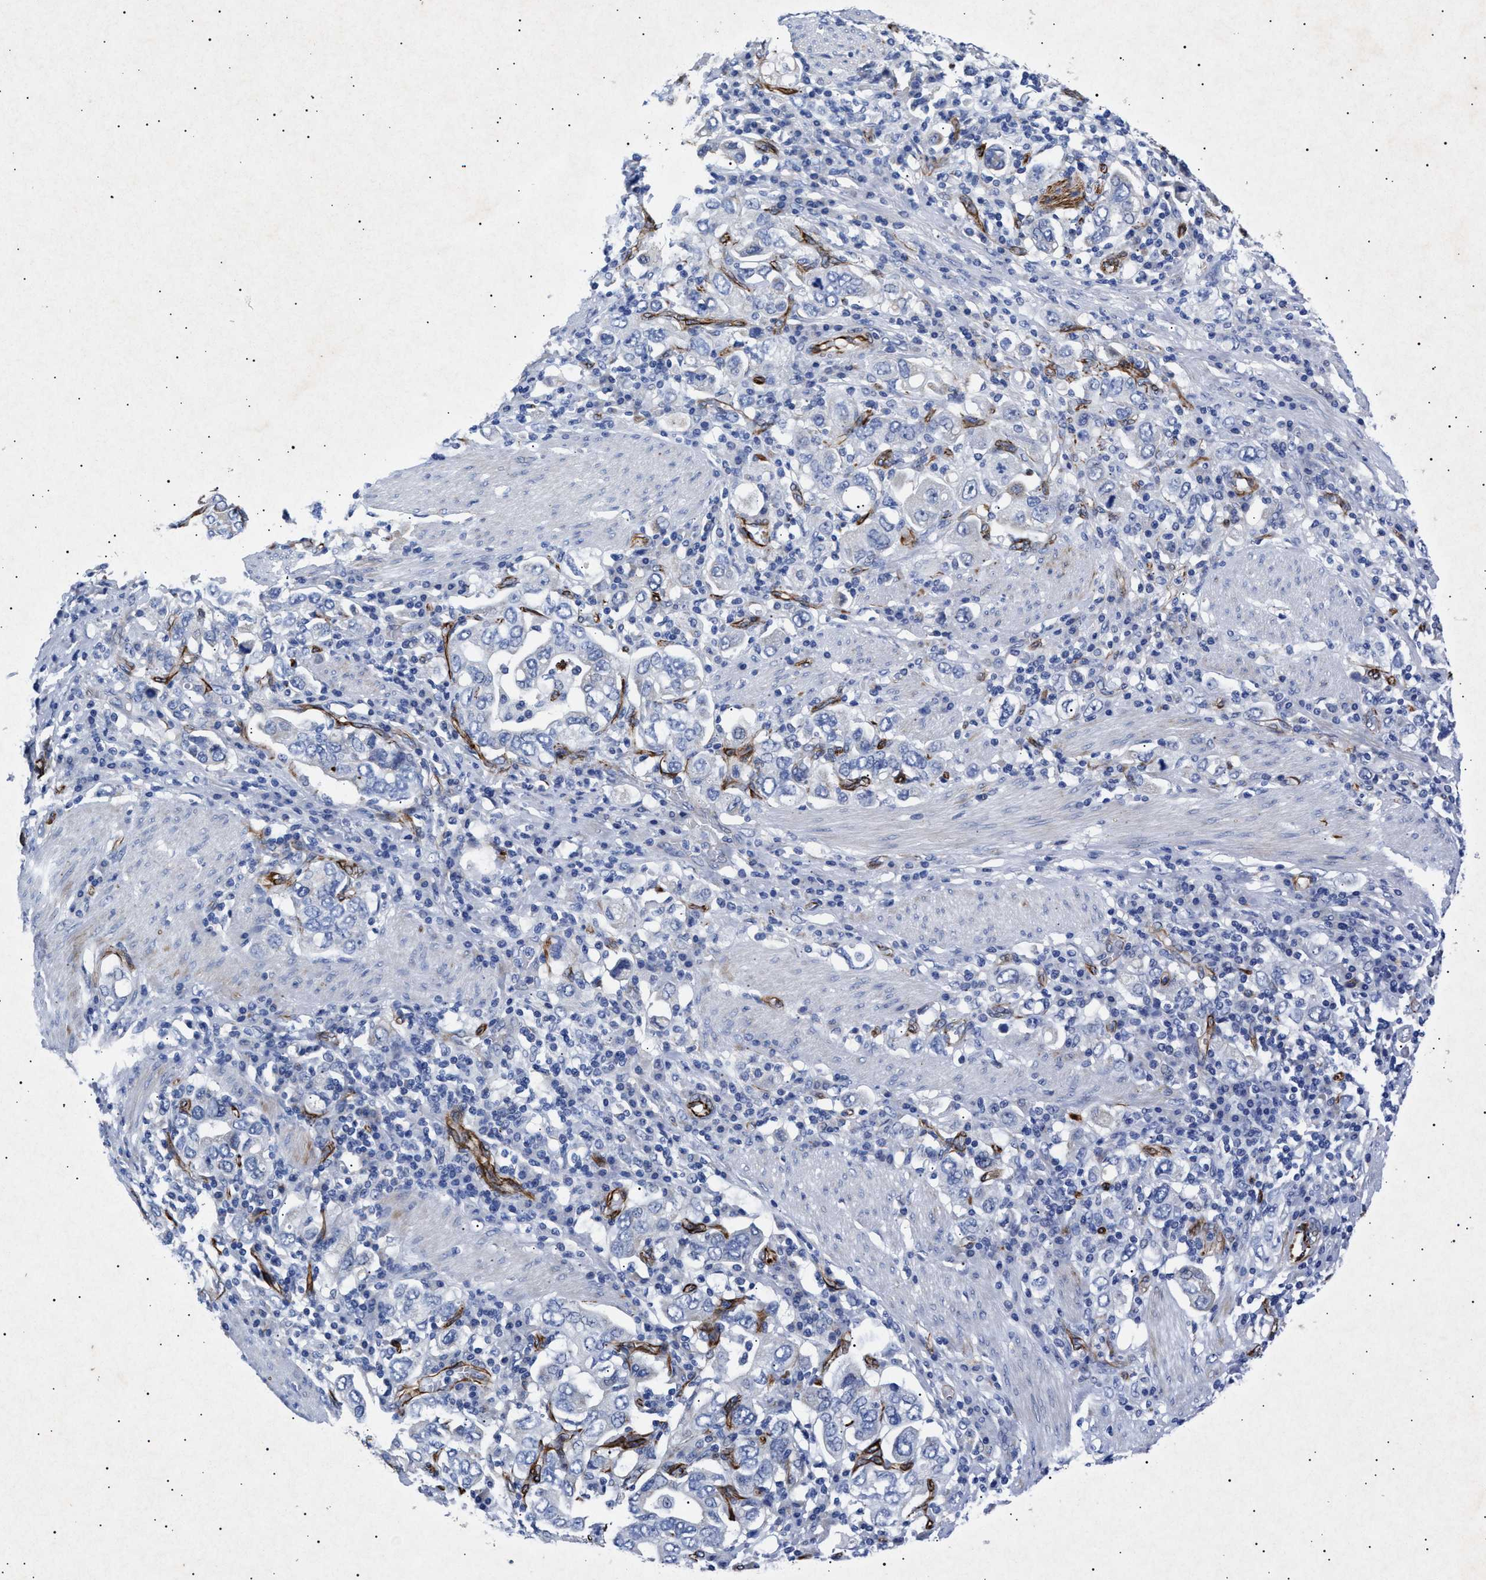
{"staining": {"intensity": "negative", "quantity": "none", "location": "none"}, "tissue": "stomach cancer", "cell_type": "Tumor cells", "image_type": "cancer", "snomed": [{"axis": "morphology", "description": "Adenocarcinoma, NOS"}, {"axis": "topography", "description": "Stomach, upper"}], "caption": "Protein analysis of adenocarcinoma (stomach) demonstrates no significant positivity in tumor cells.", "gene": "OLFML2A", "patient": {"sex": "male", "age": 62}}